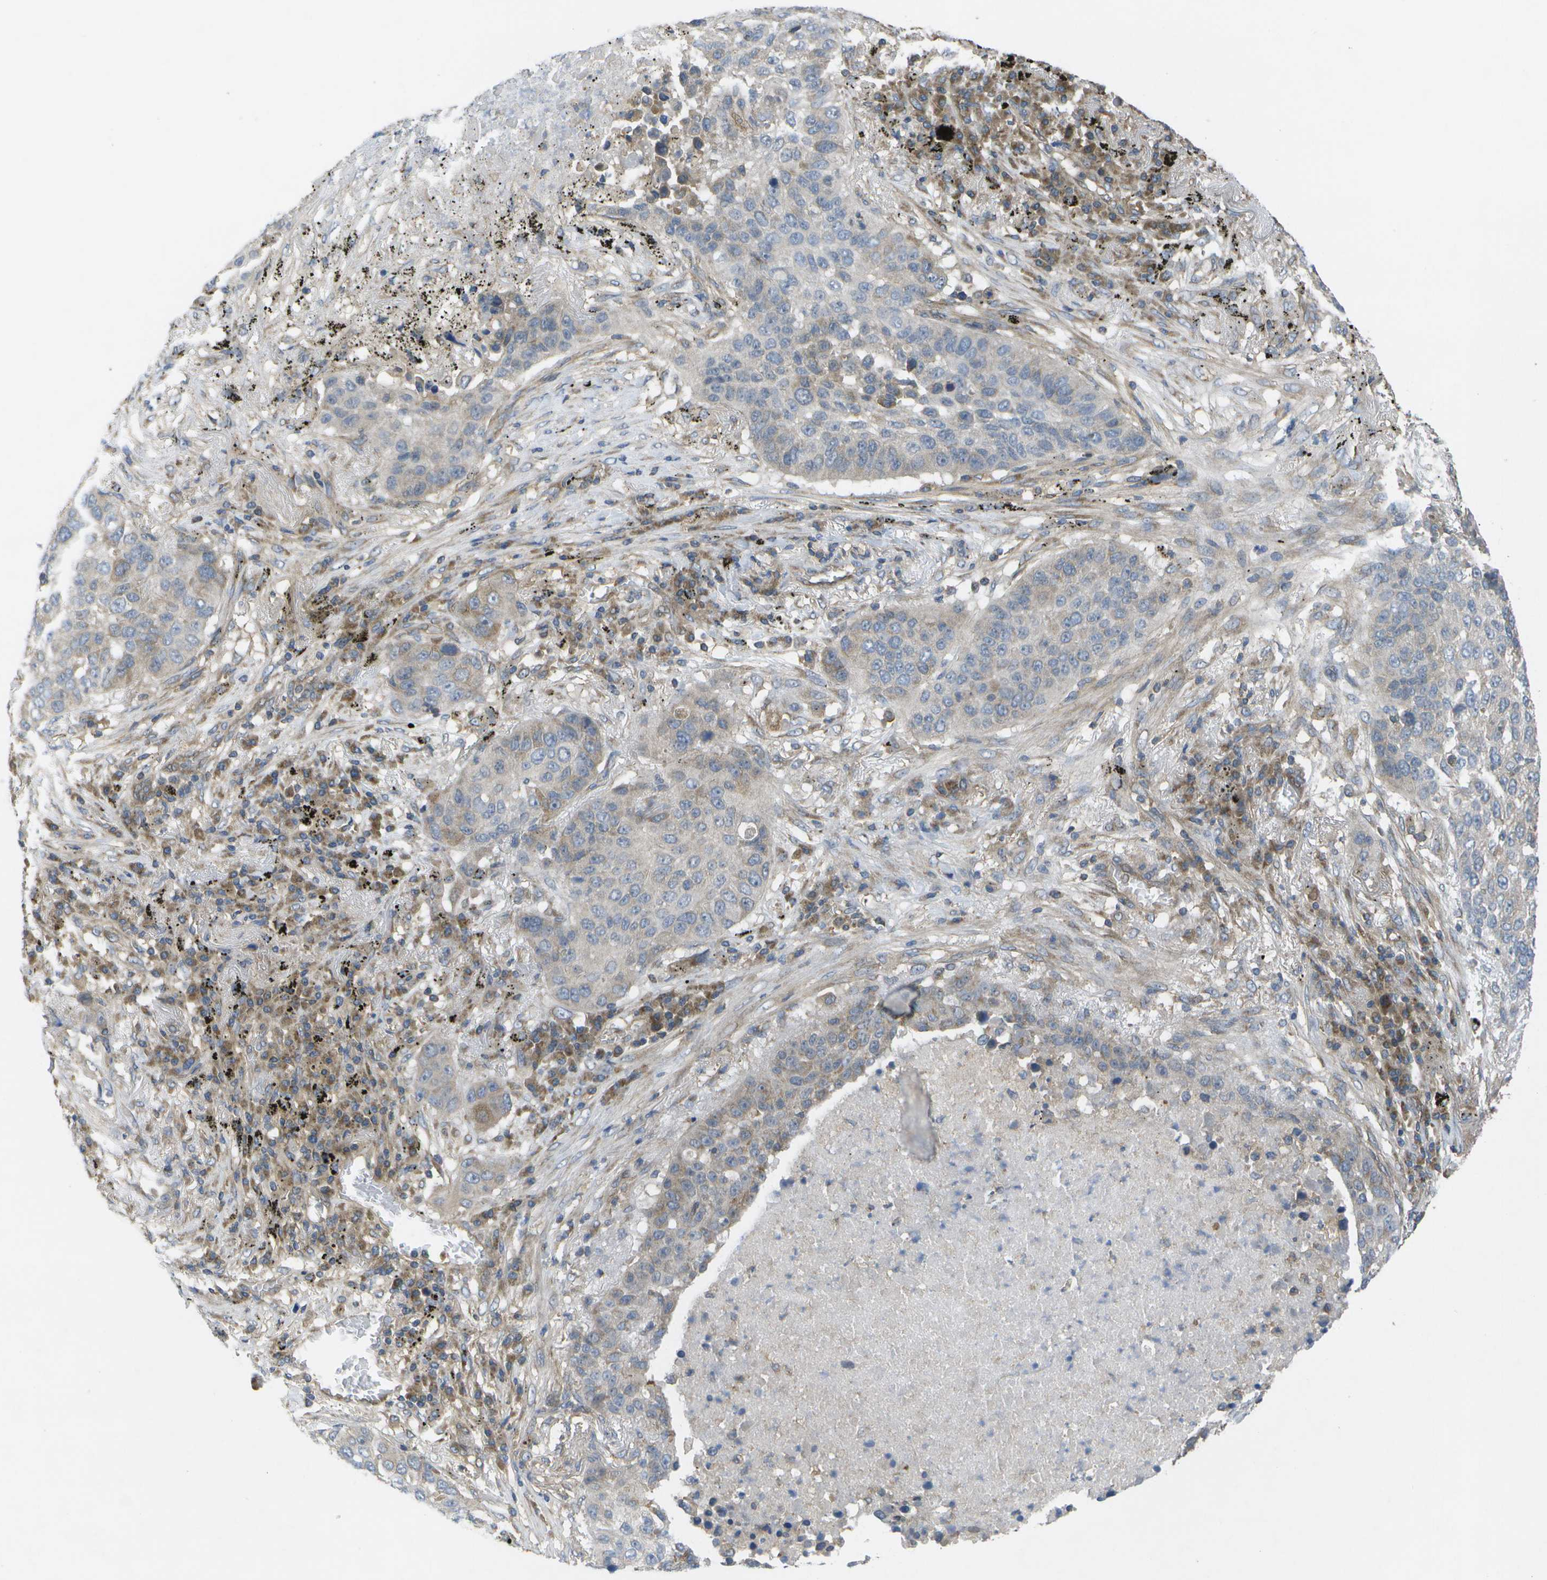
{"staining": {"intensity": "weak", "quantity": "<25%", "location": "cytoplasmic/membranous"}, "tissue": "lung cancer", "cell_type": "Tumor cells", "image_type": "cancer", "snomed": [{"axis": "morphology", "description": "Squamous cell carcinoma, NOS"}, {"axis": "topography", "description": "Lung"}], "caption": "This is an immunohistochemistry histopathology image of human lung cancer (squamous cell carcinoma). There is no positivity in tumor cells.", "gene": "DPM3", "patient": {"sex": "male", "age": 57}}